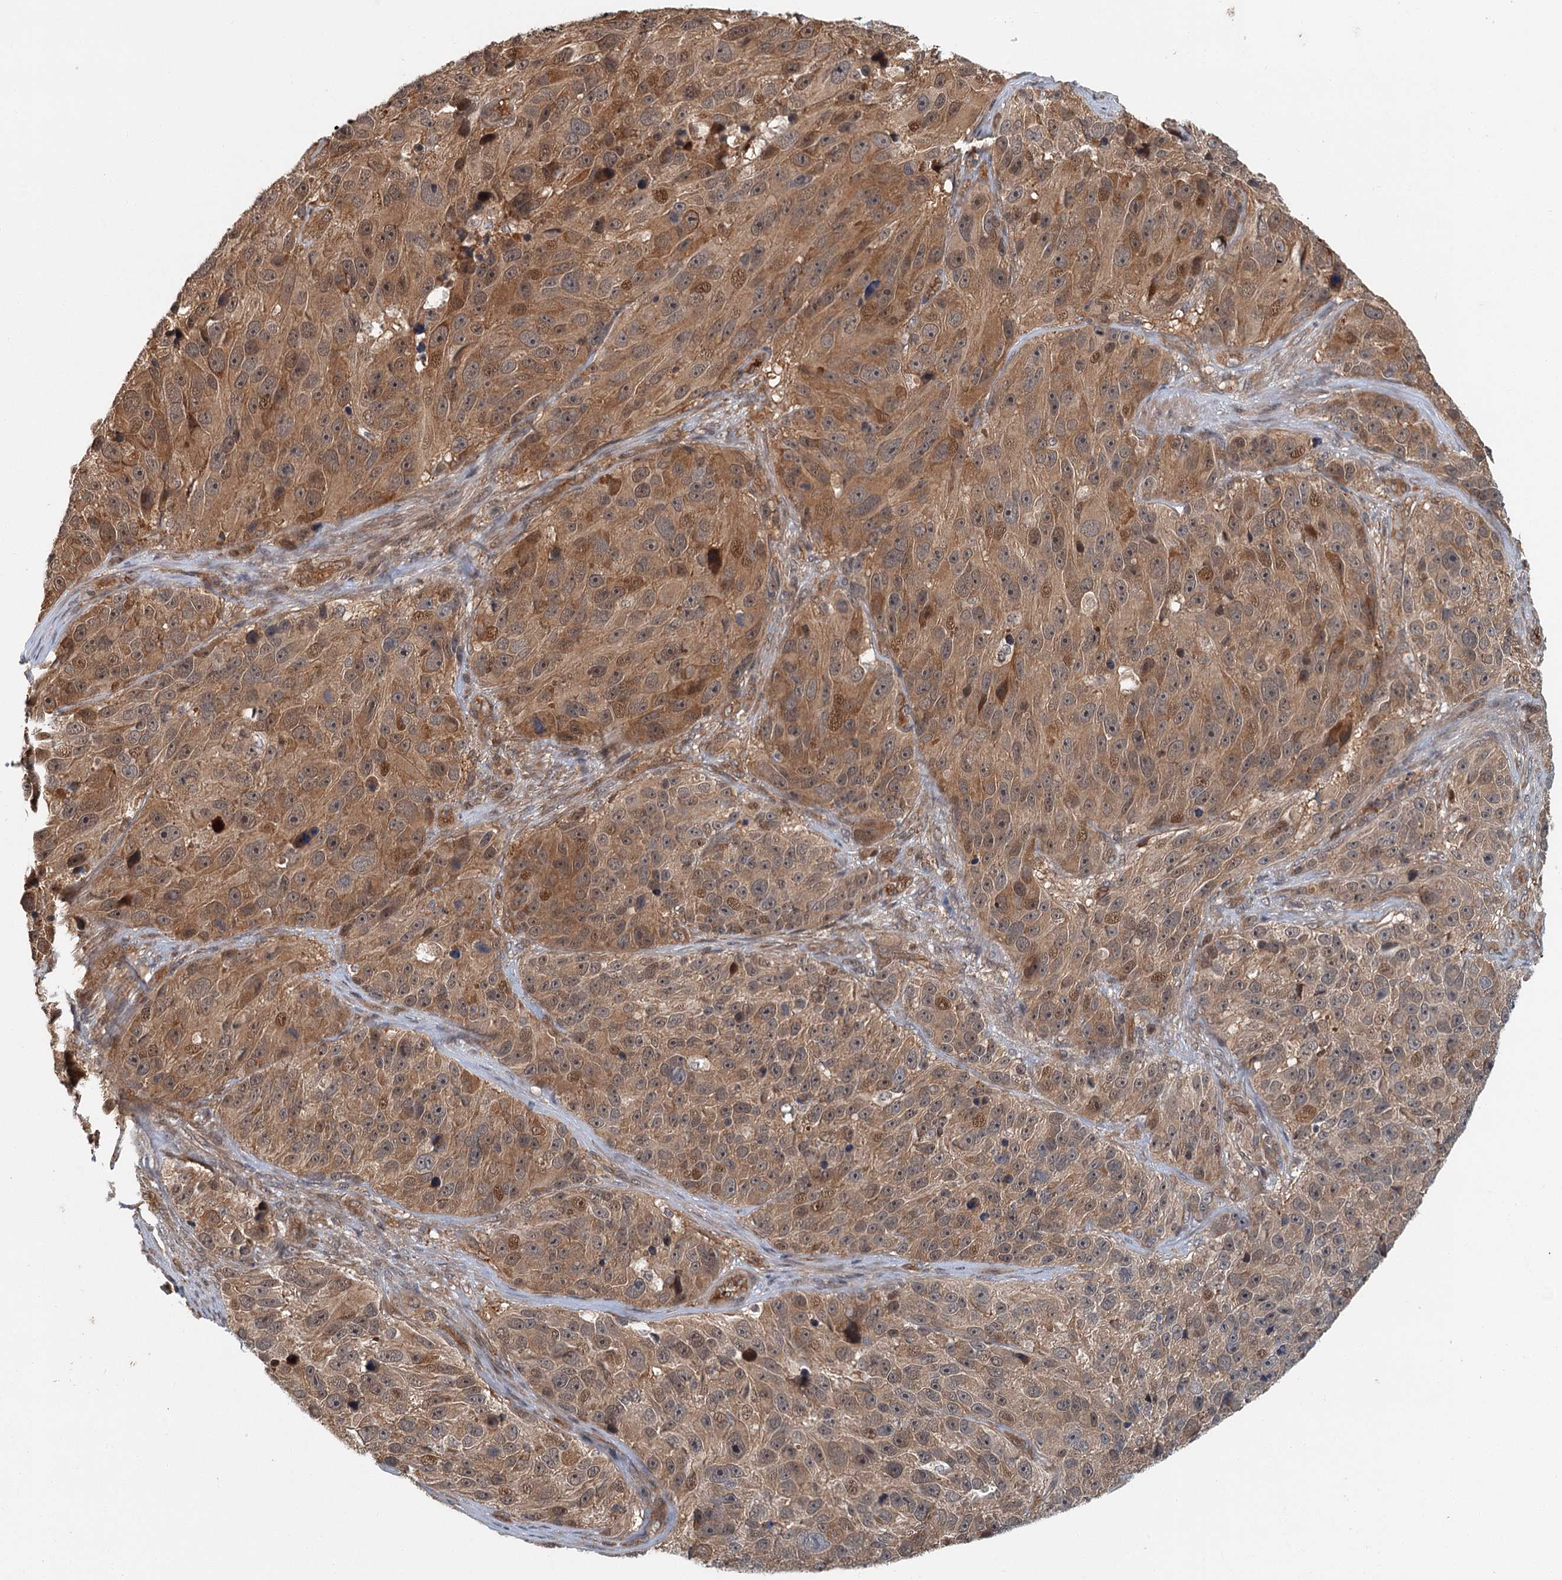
{"staining": {"intensity": "moderate", "quantity": ">75%", "location": "cytoplasmic/membranous,nuclear"}, "tissue": "melanoma", "cell_type": "Tumor cells", "image_type": "cancer", "snomed": [{"axis": "morphology", "description": "Malignant melanoma, NOS"}, {"axis": "topography", "description": "Skin"}], "caption": "Tumor cells show medium levels of moderate cytoplasmic/membranous and nuclear staining in approximately >75% of cells in melanoma.", "gene": "ZNF527", "patient": {"sex": "male", "age": 84}}